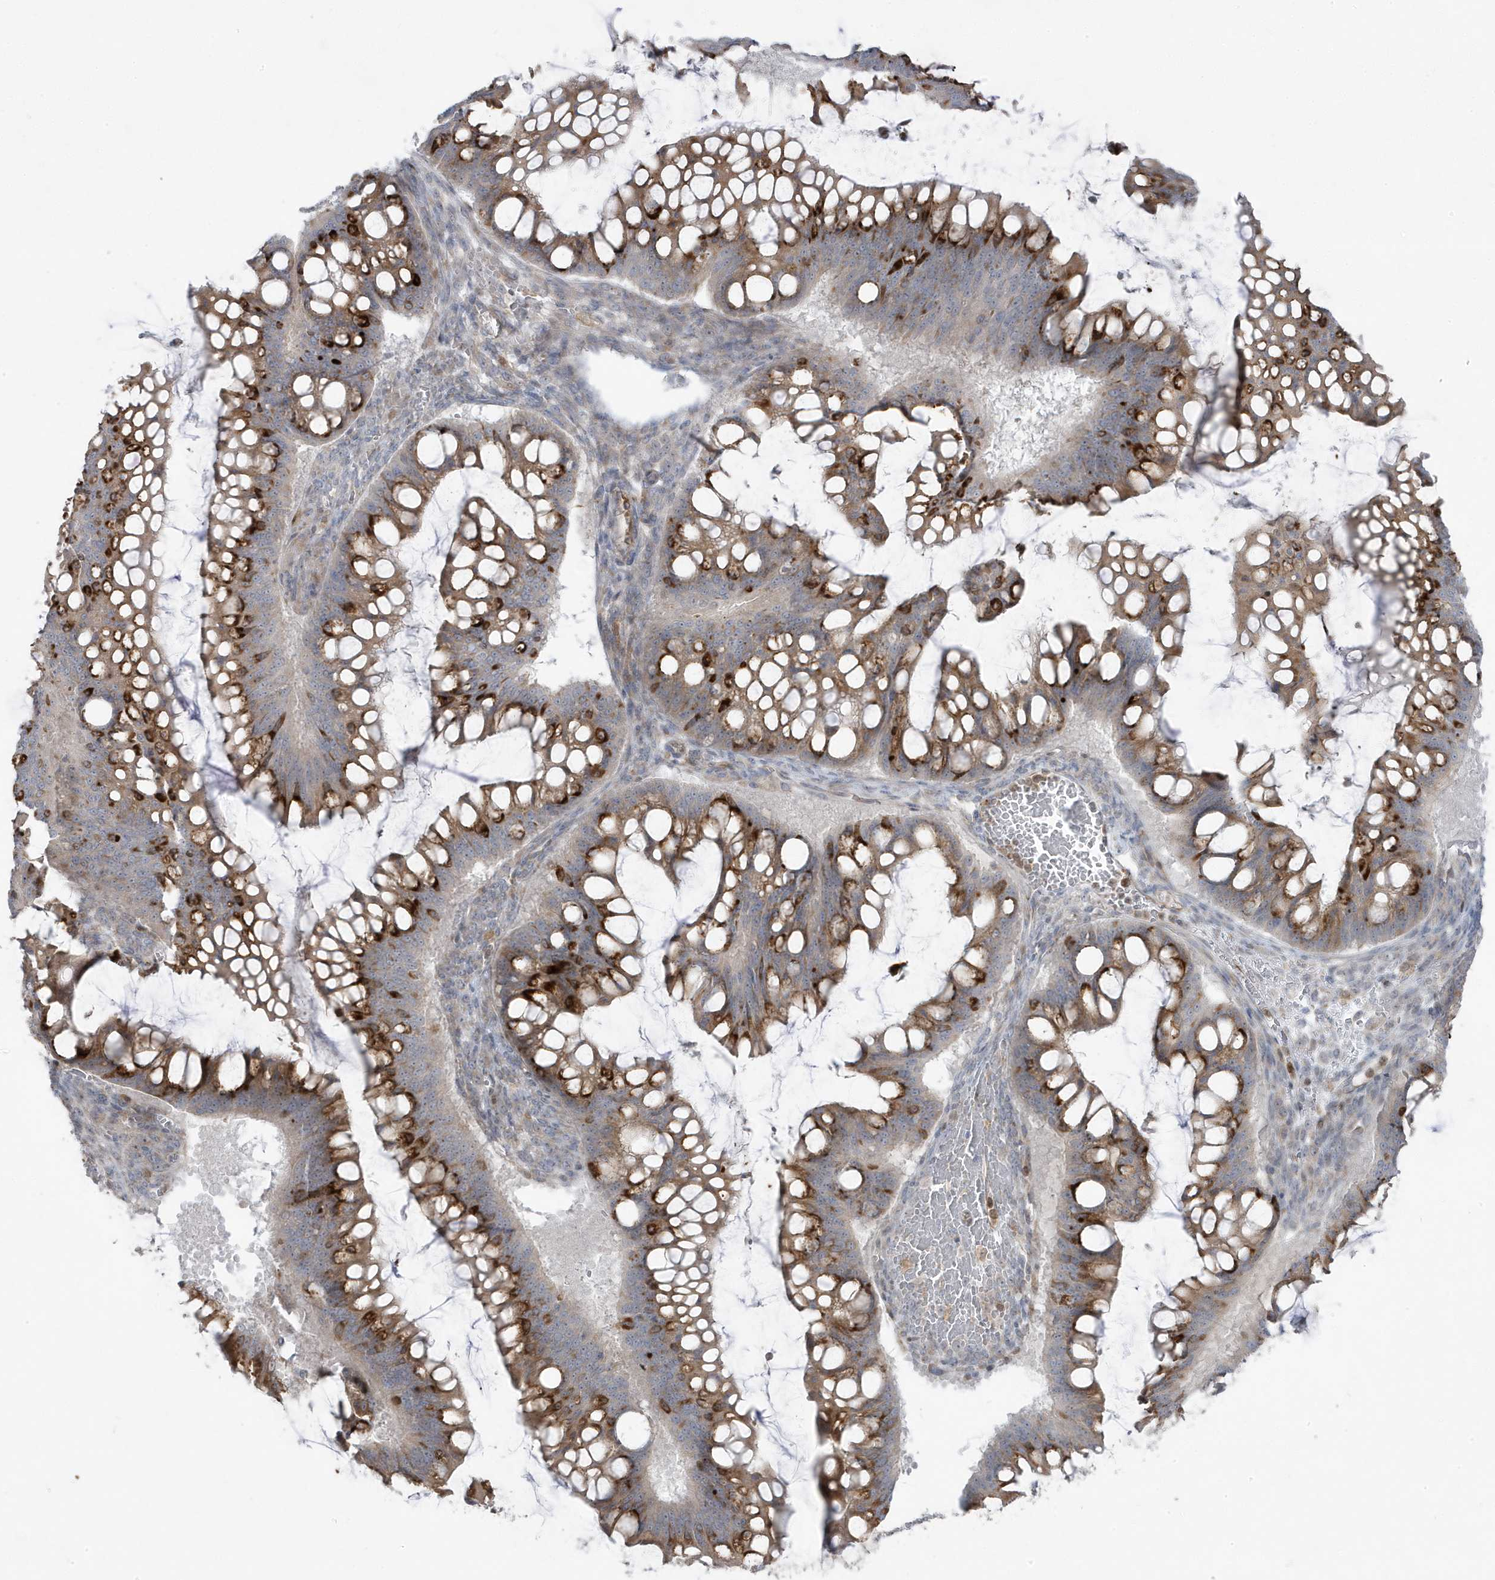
{"staining": {"intensity": "strong", "quantity": "25%-75%", "location": "cytoplasmic/membranous"}, "tissue": "ovarian cancer", "cell_type": "Tumor cells", "image_type": "cancer", "snomed": [{"axis": "morphology", "description": "Cystadenocarcinoma, mucinous, NOS"}, {"axis": "topography", "description": "Ovary"}], "caption": "DAB (3,3'-diaminobenzidine) immunohistochemical staining of human ovarian cancer (mucinous cystadenocarcinoma) shows strong cytoplasmic/membranous protein staining in approximately 25%-75% of tumor cells. The protein of interest is shown in brown color, while the nuclei are stained blue.", "gene": "ZNF654", "patient": {"sex": "female", "age": 73}}